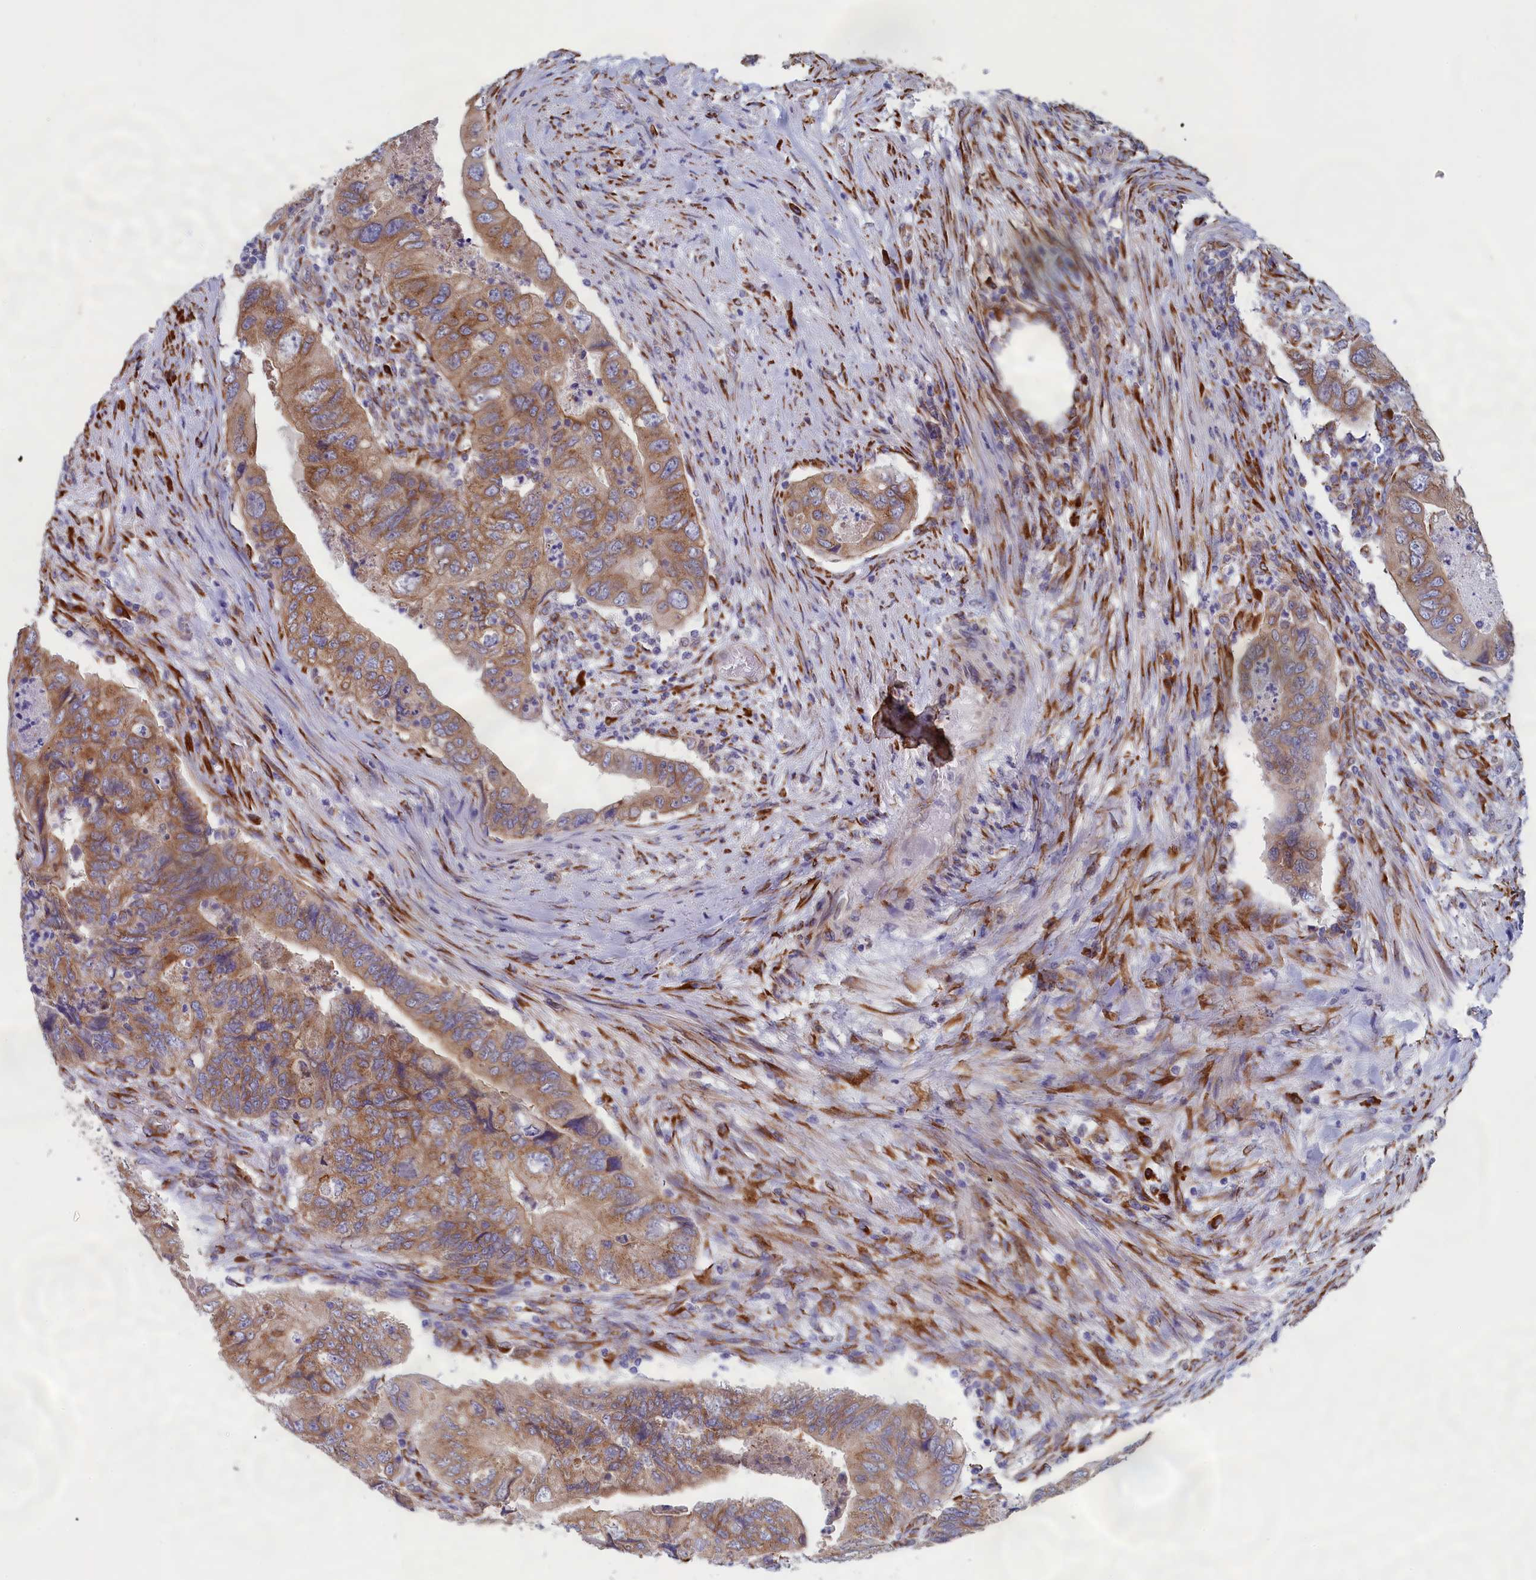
{"staining": {"intensity": "moderate", "quantity": ">75%", "location": "cytoplasmic/membranous"}, "tissue": "colorectal cancer", "cell_type": "Tumor cells", "image_type": "cancer", "snomed": [{"axis": "morphology", "description": "Adenocarcinoma, NOS"}, {"axis": "topography", "description": "Rectum"}], "caption": "Colorectal adenocarcinoma stained with a protein marker shows moderate staining in tumor cells.", "gene": "CCDC68", "patient": {"sex": "male", "age": 63}}